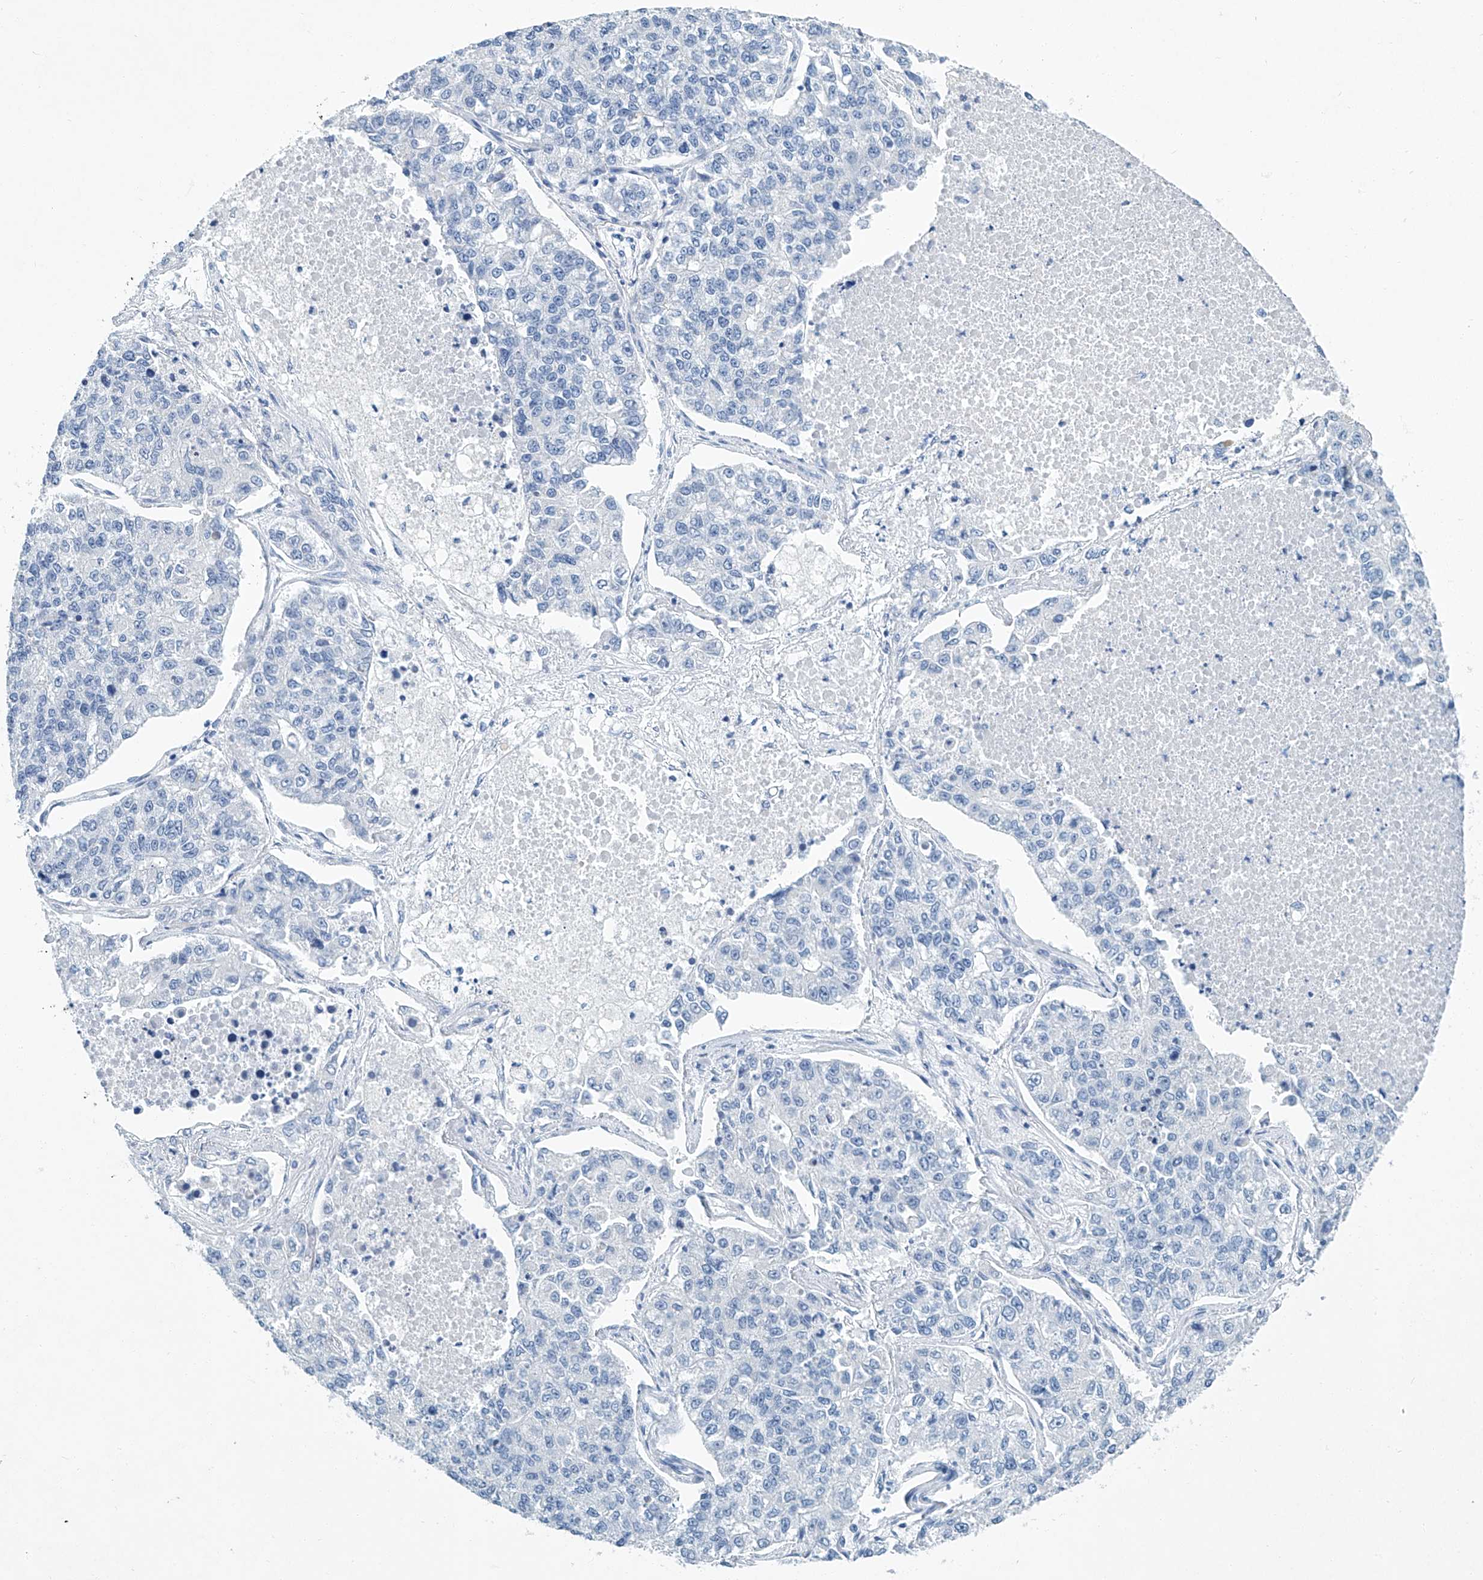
{"staining": {"intensity": "negative", "quantity": "none", "location": "none"}, "tissue": "lung cancer", "cell_type": "Tumor cells", "image_type": "cancer", "snomed": [{"axis": "morphology", "description": "Adenocarcinoma, NOS"}, {"axis": "topography", "description": "Lung"}], "caption": "An image of lung cancer stained for a protein displays no brown staining in tumor cells. (DAB immunohistochemistry, high magnification).", "gene": "CYP2A7", "patient": {"sex": "male", "age": 49}}